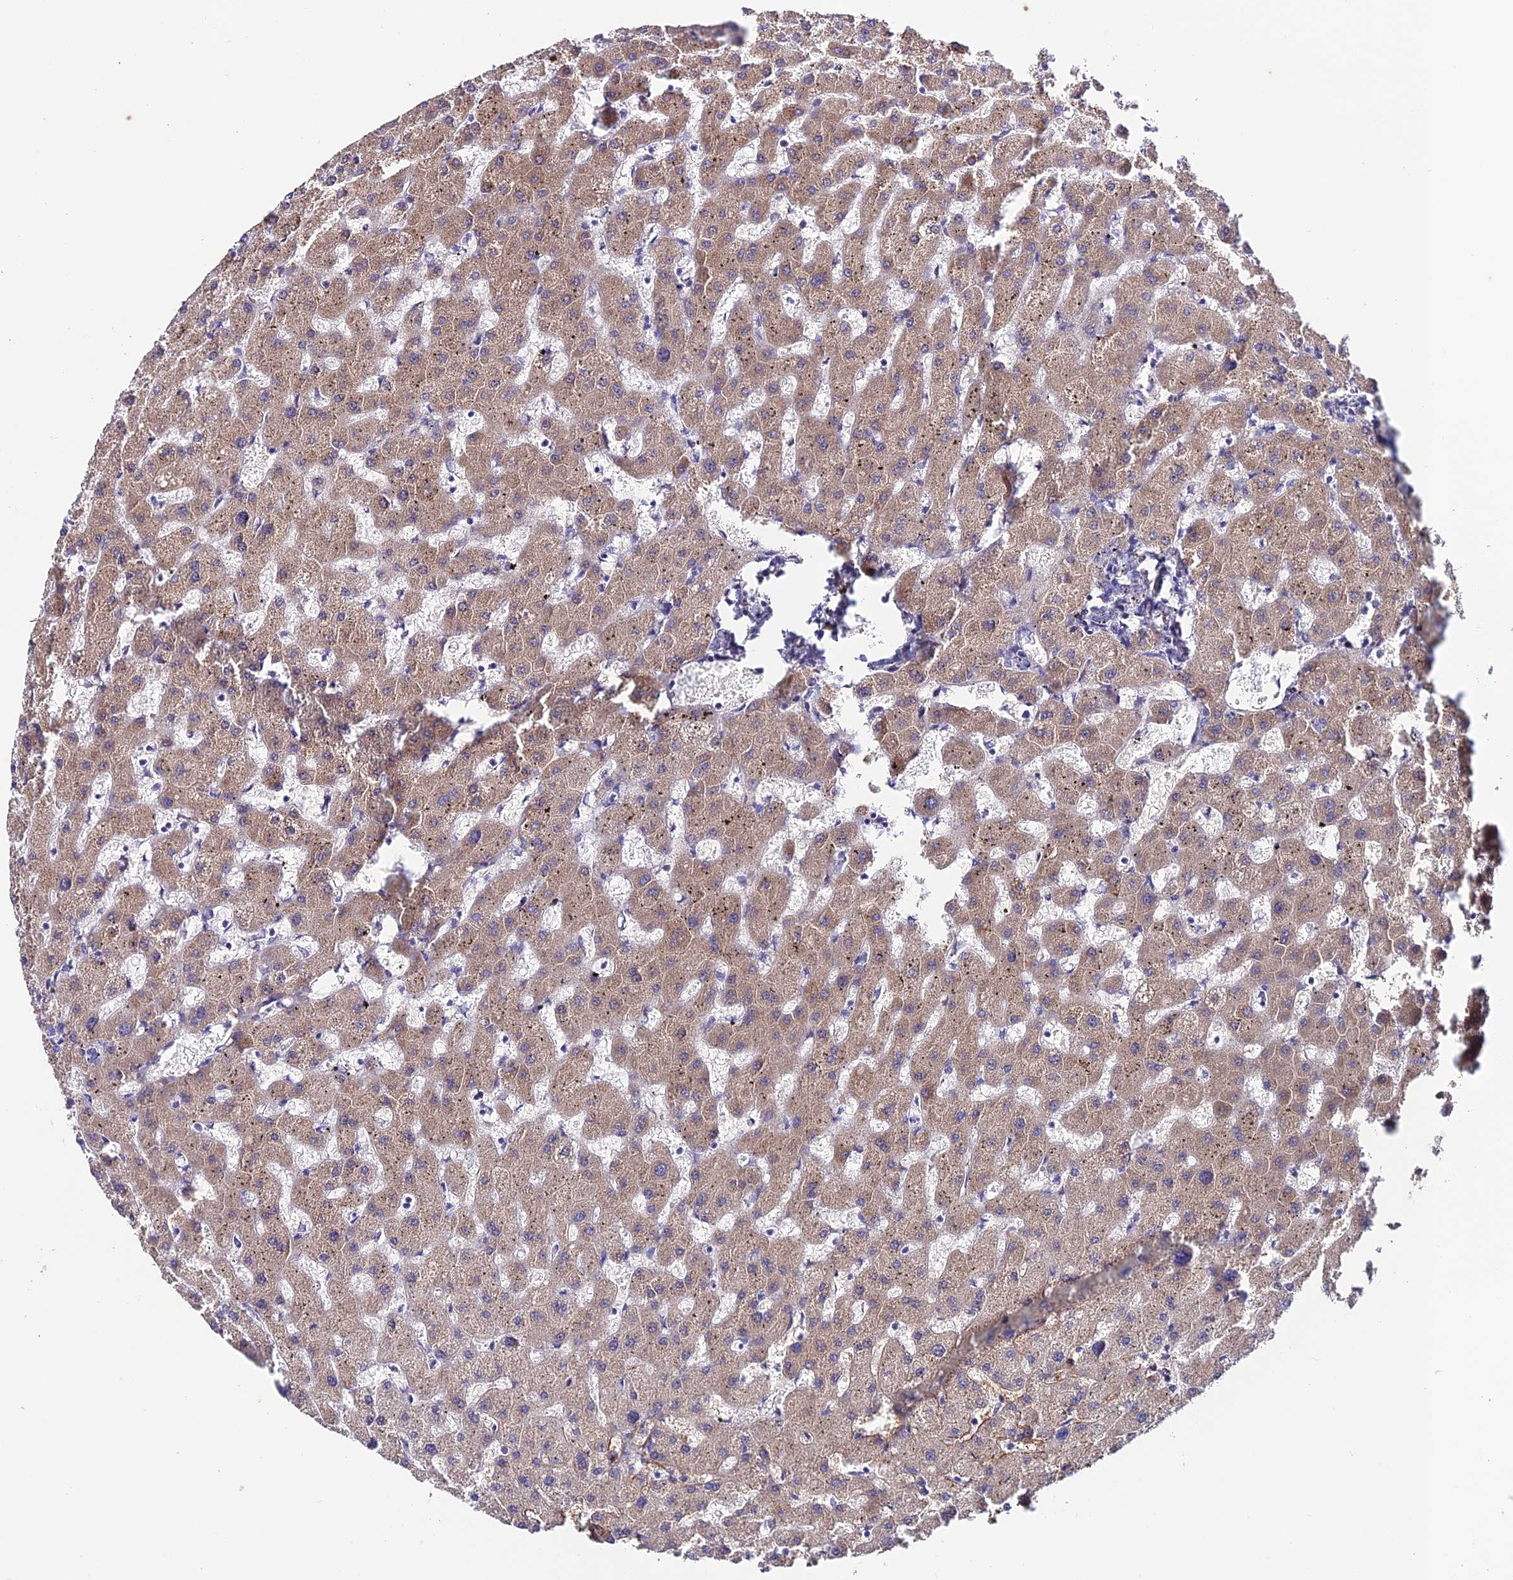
{"staining": {"intensity": "negative", "quantity": "none", "location": "none"}, "tissue": "liver", "cell_type": "Cholangiocytes", "image_type": "normal", "snomed": [{"axis": "morphology", "description": "Normal tissue, NOS"}, {"axis": "topography", "description": "Liver"}], "caption": "The photomicrograph displays no staining of cholangiocytes in normal liver.", "gene": "SYT15B", "patient": {"sex": "female", "age": 63}}